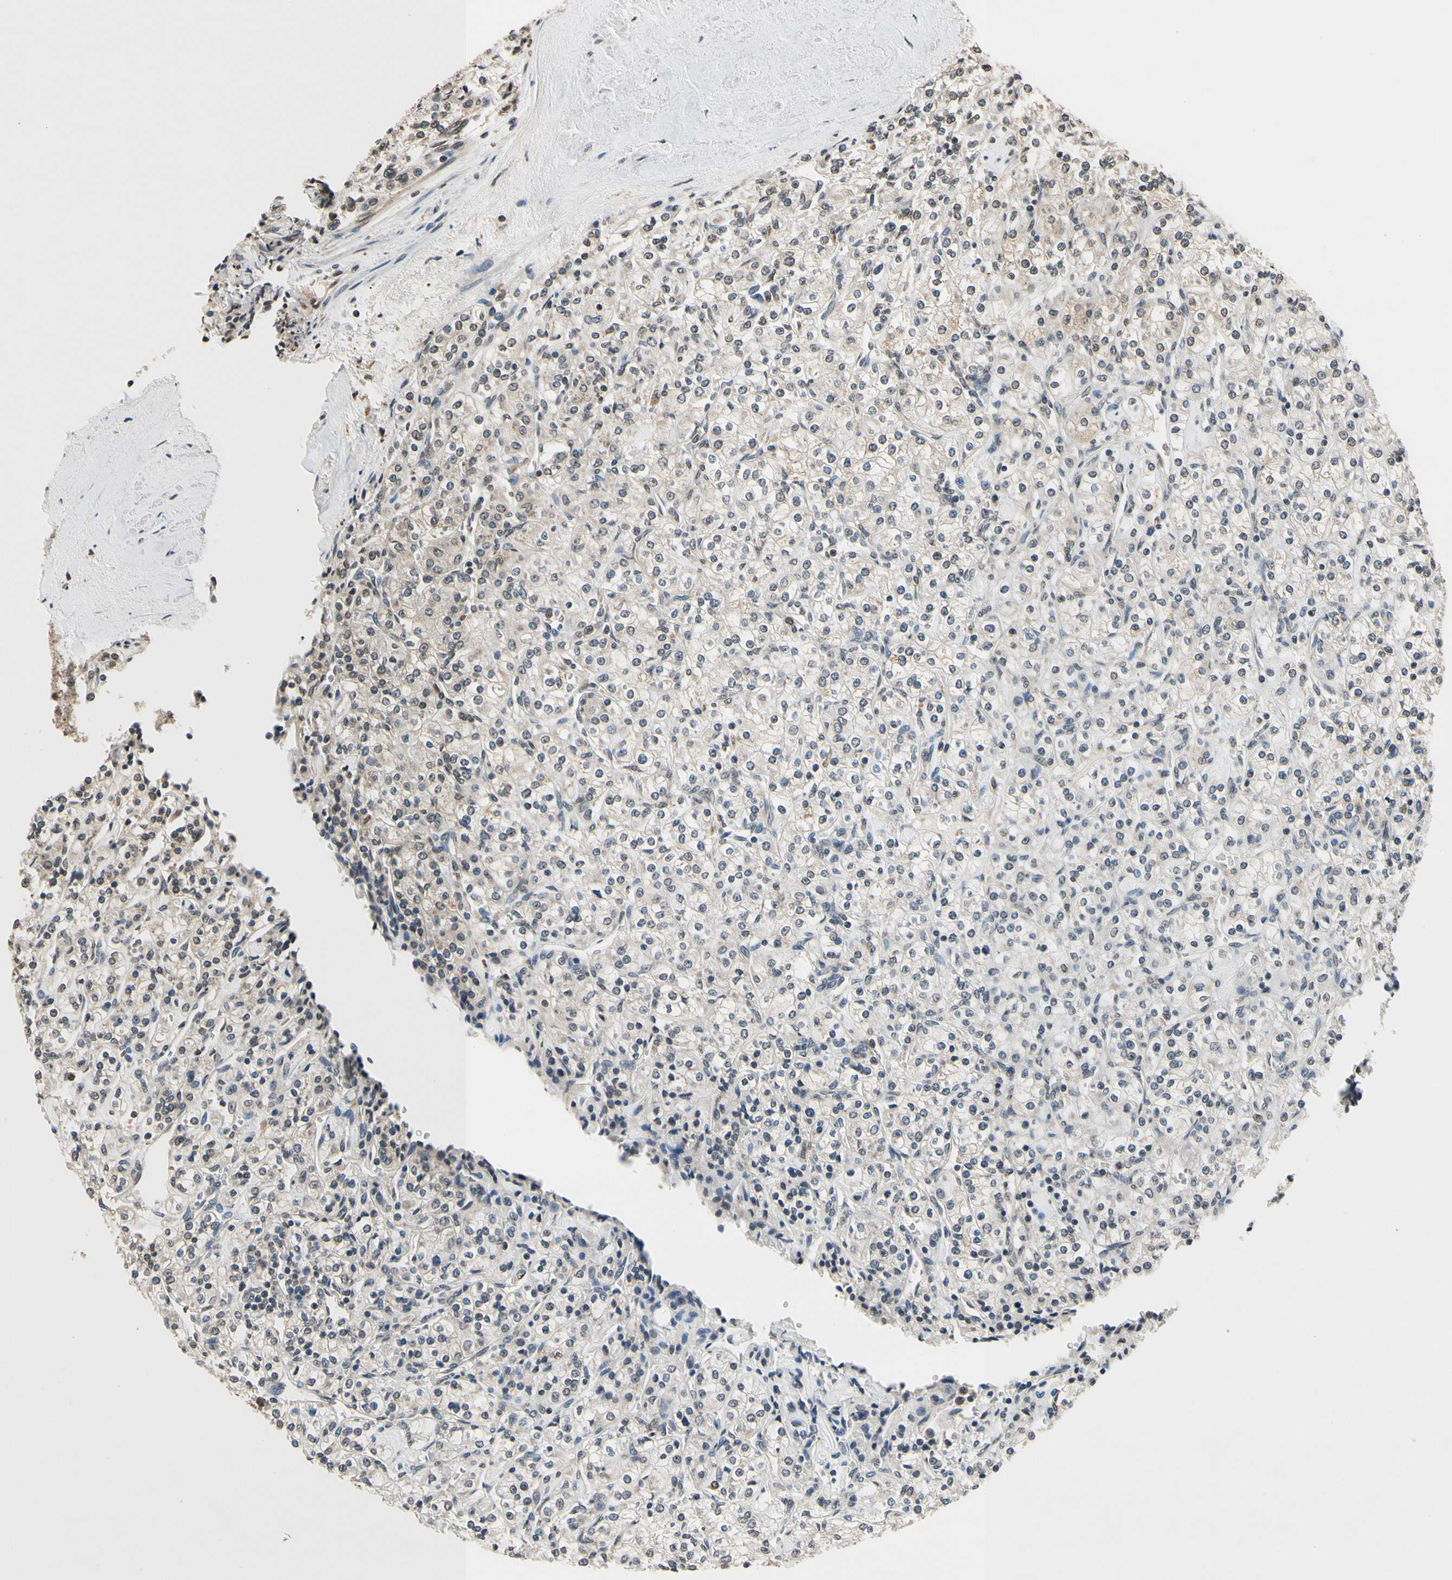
{"staining": {"intensity": "weak", "quantity": ">75%", "location": "cytoplasmic/membranous"}, "tissue": "renal cancer", "cell_type": "Tumor cells", "image_type": "cancer", "snomed": [{"axis": "morphology", "description": "Adenocarcinoma, NOS"}, {"axis": "topography", "description": "Kidney"}], "caption": "Renal cancer (adenocarcinoma) tissue reveals weak cytoplasmic/membranous staining in about >75% of tumor cells, visualized by immunohistochemistry. (DAB (3,3'-diaminobenzidine) IHC, brown staining for protein, blue staining for nuclei).", "gene": "GCLC", "patient": {"sex": "male", "age": 77}}